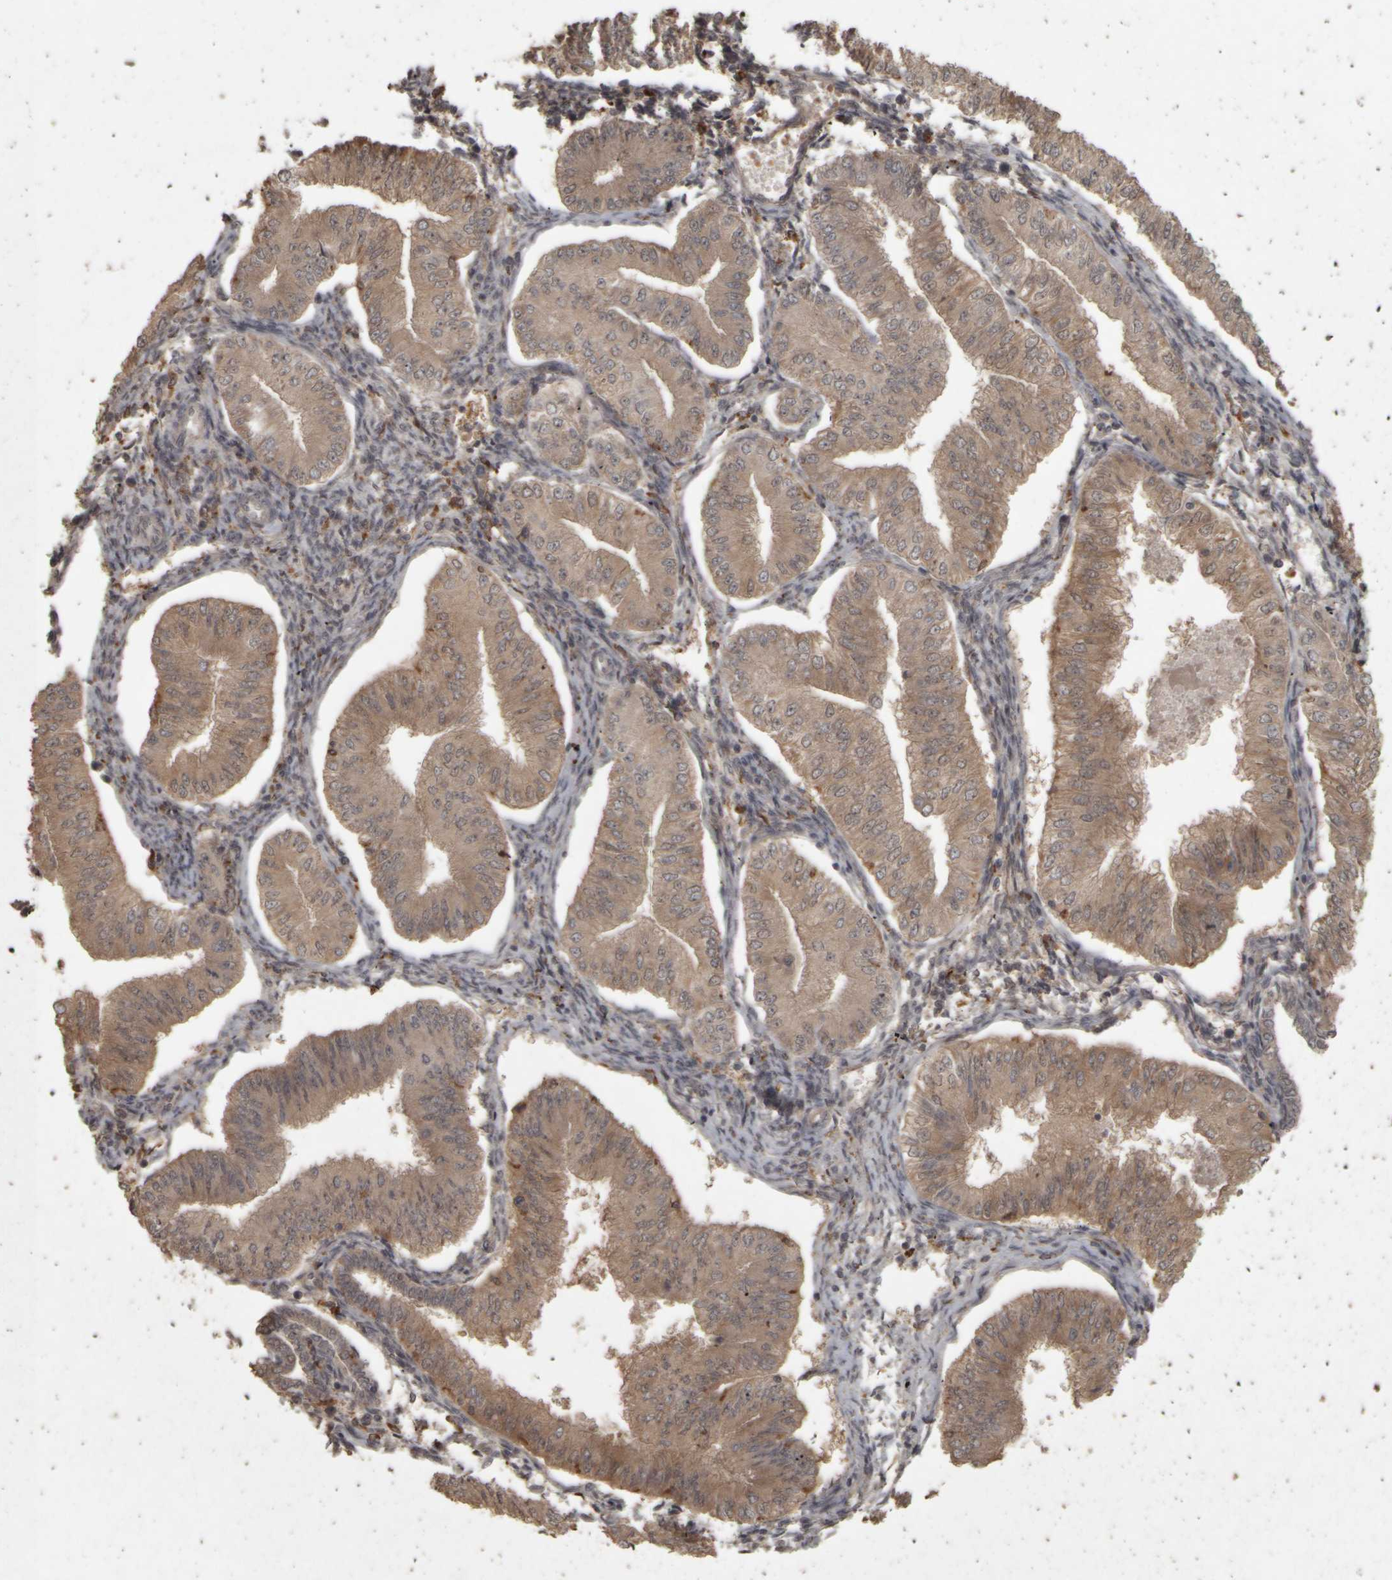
{"staining": {"intensity": "moderate", "quantity": ">75%", "location": "cytoplasmic/membranous"}, "tissue": "endometrial cancer", "cell_type": "Tumor cells", "image_type": "cancer", "snomed": [{"axis": "morphology", "description": "Normal tissue, NOS"}, {"axis": "morphology", "description": "Adenocarcinoma, NOS"}, {"axis": "topography", "description": "Endometrium"}], "caption": "Endometrial adenocarcinoma stained with a protein marker shows moderate staining in tumor cells.", "gene": "ACO1", "patient": {"sex": "female", "age": 53}}